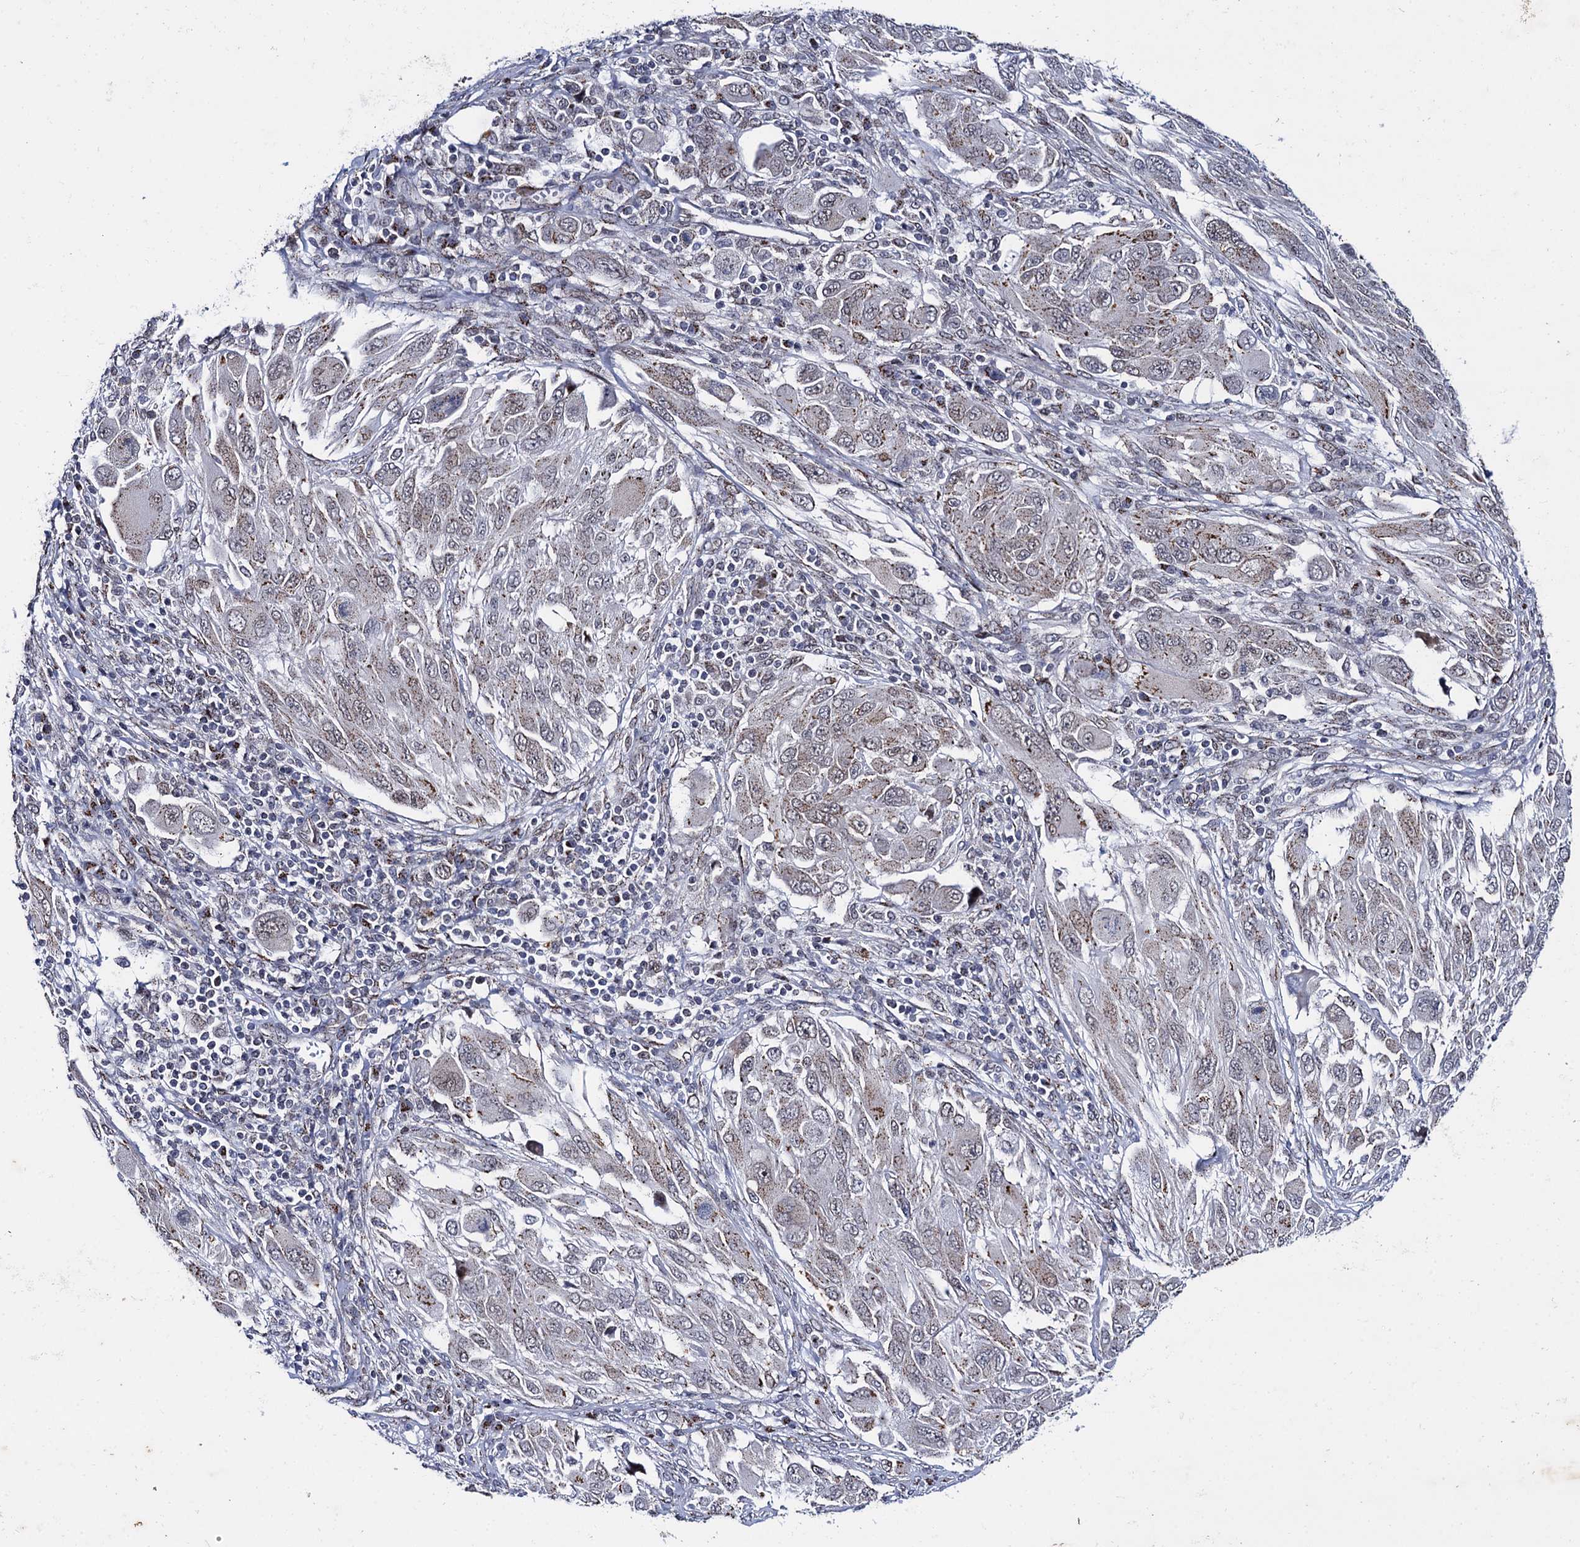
{"staining": {"intensity": "weak", "quantity": ">75%", "location": "cytoplasmic/membranous"}, "tissue": "melanoma", "cell_type": "Tumor cells", "image_type": "cancer", "snomed": [{"axis": "morphology", "description": "Malignant melanoma, NOS"}, {"axis": "topography", "description": "Skin"}], "caption": "Immunohistochemical staining of human malignant melanoma exhibits low levels of weak cytoplasmic/membranous protein expression in about >75% of tumor cells.", "gene": "THAP2", "patient": {"sex": "female", "age": 91}}